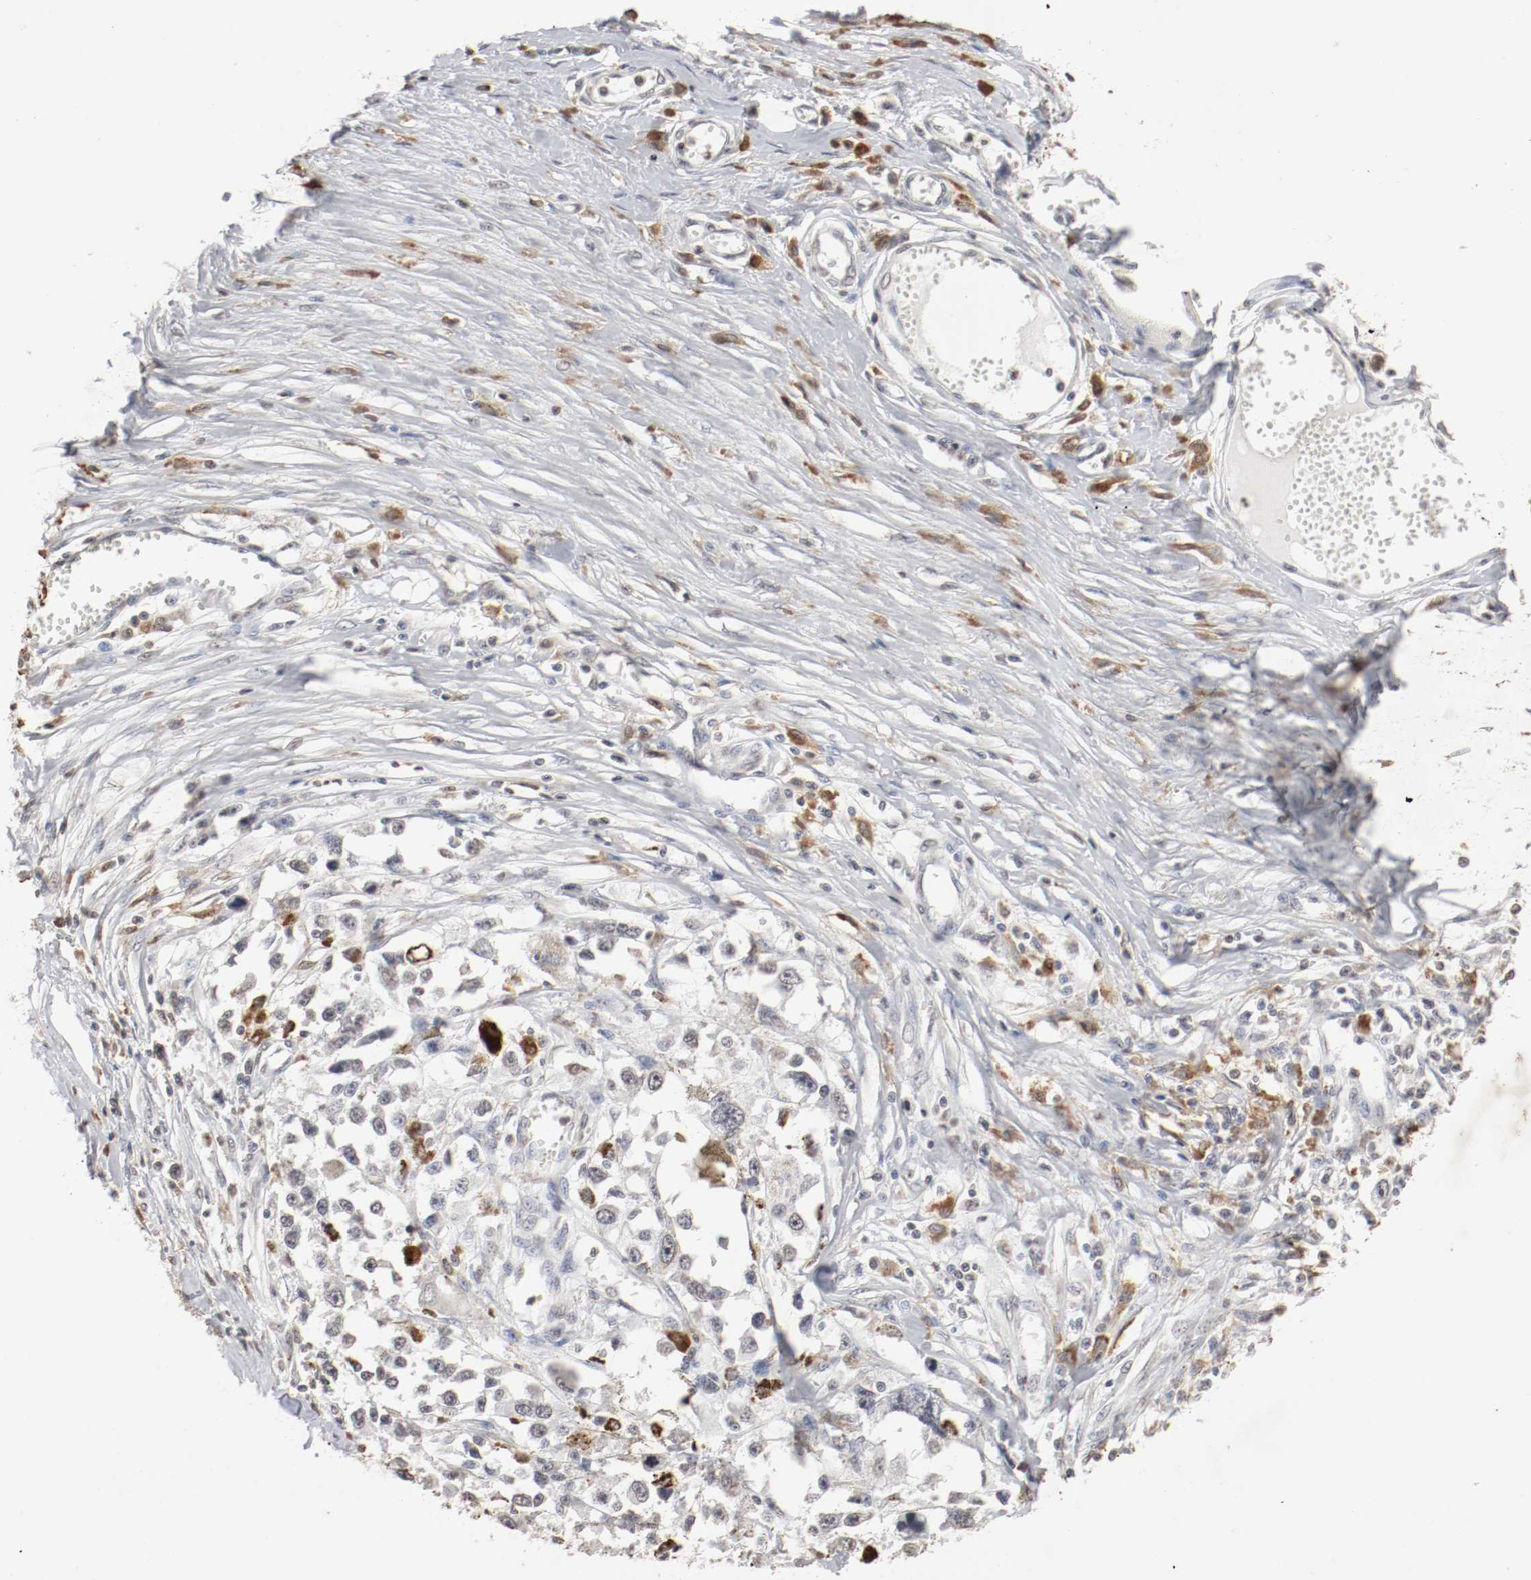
{"staining": {"intensity": "negative", "quantity": "none", "location": "none"}, "tissue": "melanoma", "cell_type": "Tumor cells", "image_type": "cancer", "snomed": [{"axis": "morphology", "description": "Malignant melanoma, Metastatic site"}, {"axis": "topography", "description": "Lymph node"}], "caption": "IHC histopathology image of melanoma stained for a protein (brown), which shows no positivity in tumor cells.", "gene": "WASL", "patient": {"sex": "male", "age": 59}}